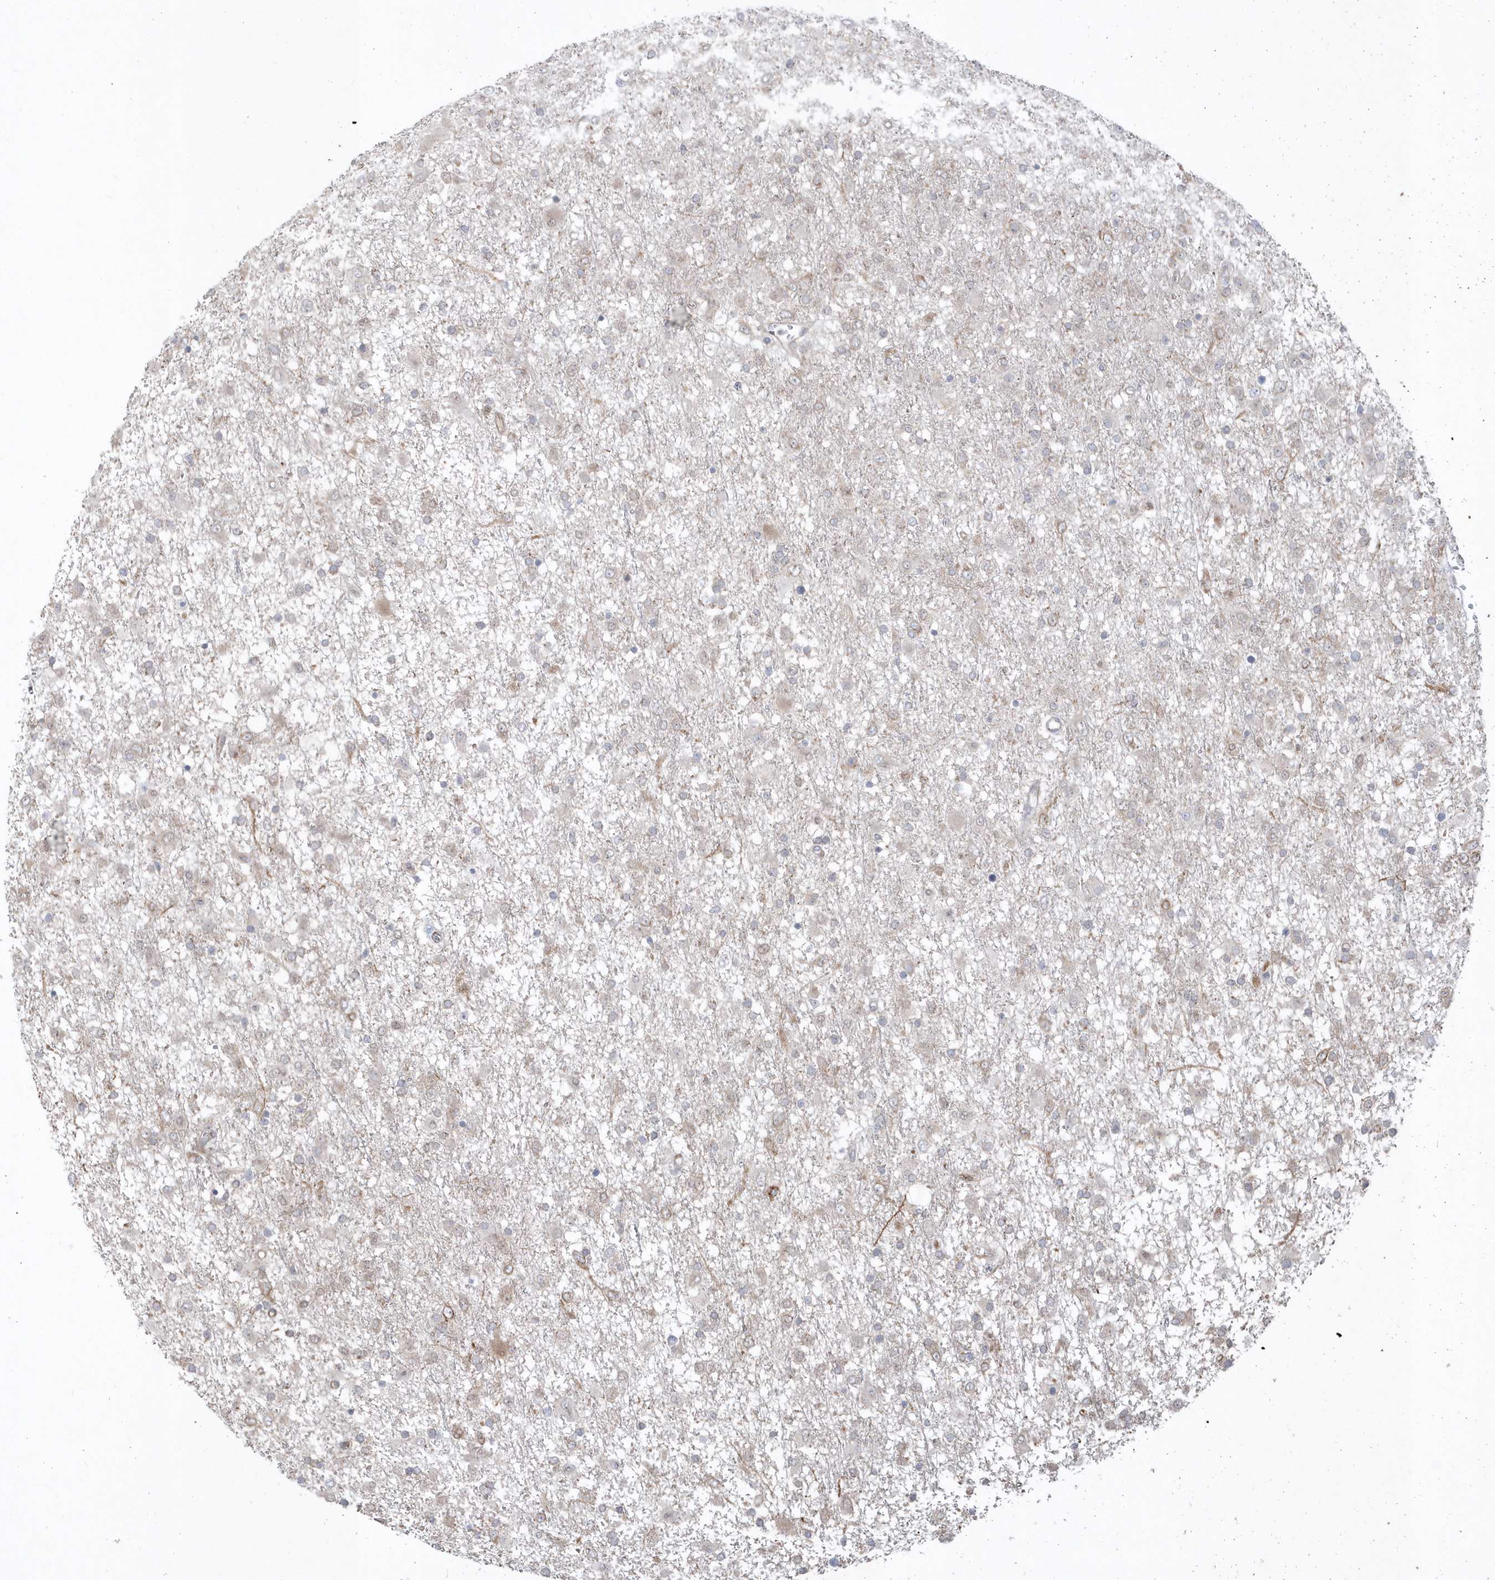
{"staining": {"intensity": "negative", "quantity": "none", "location": "none"}, "tissue": "glioma", "cell_type": "Tumor cells", "image_type": "cancer", "snomed": [{"axis": "morphology", "description": "Glioma, malignant, Low grade"}, {"axis": "topography", "description": "Brain"}], "caption": "Tumor cells show no significant staining in malignant low-grade glioma.", "gene": "DHX57", "patient": {"sex": "male", "age": 65}}